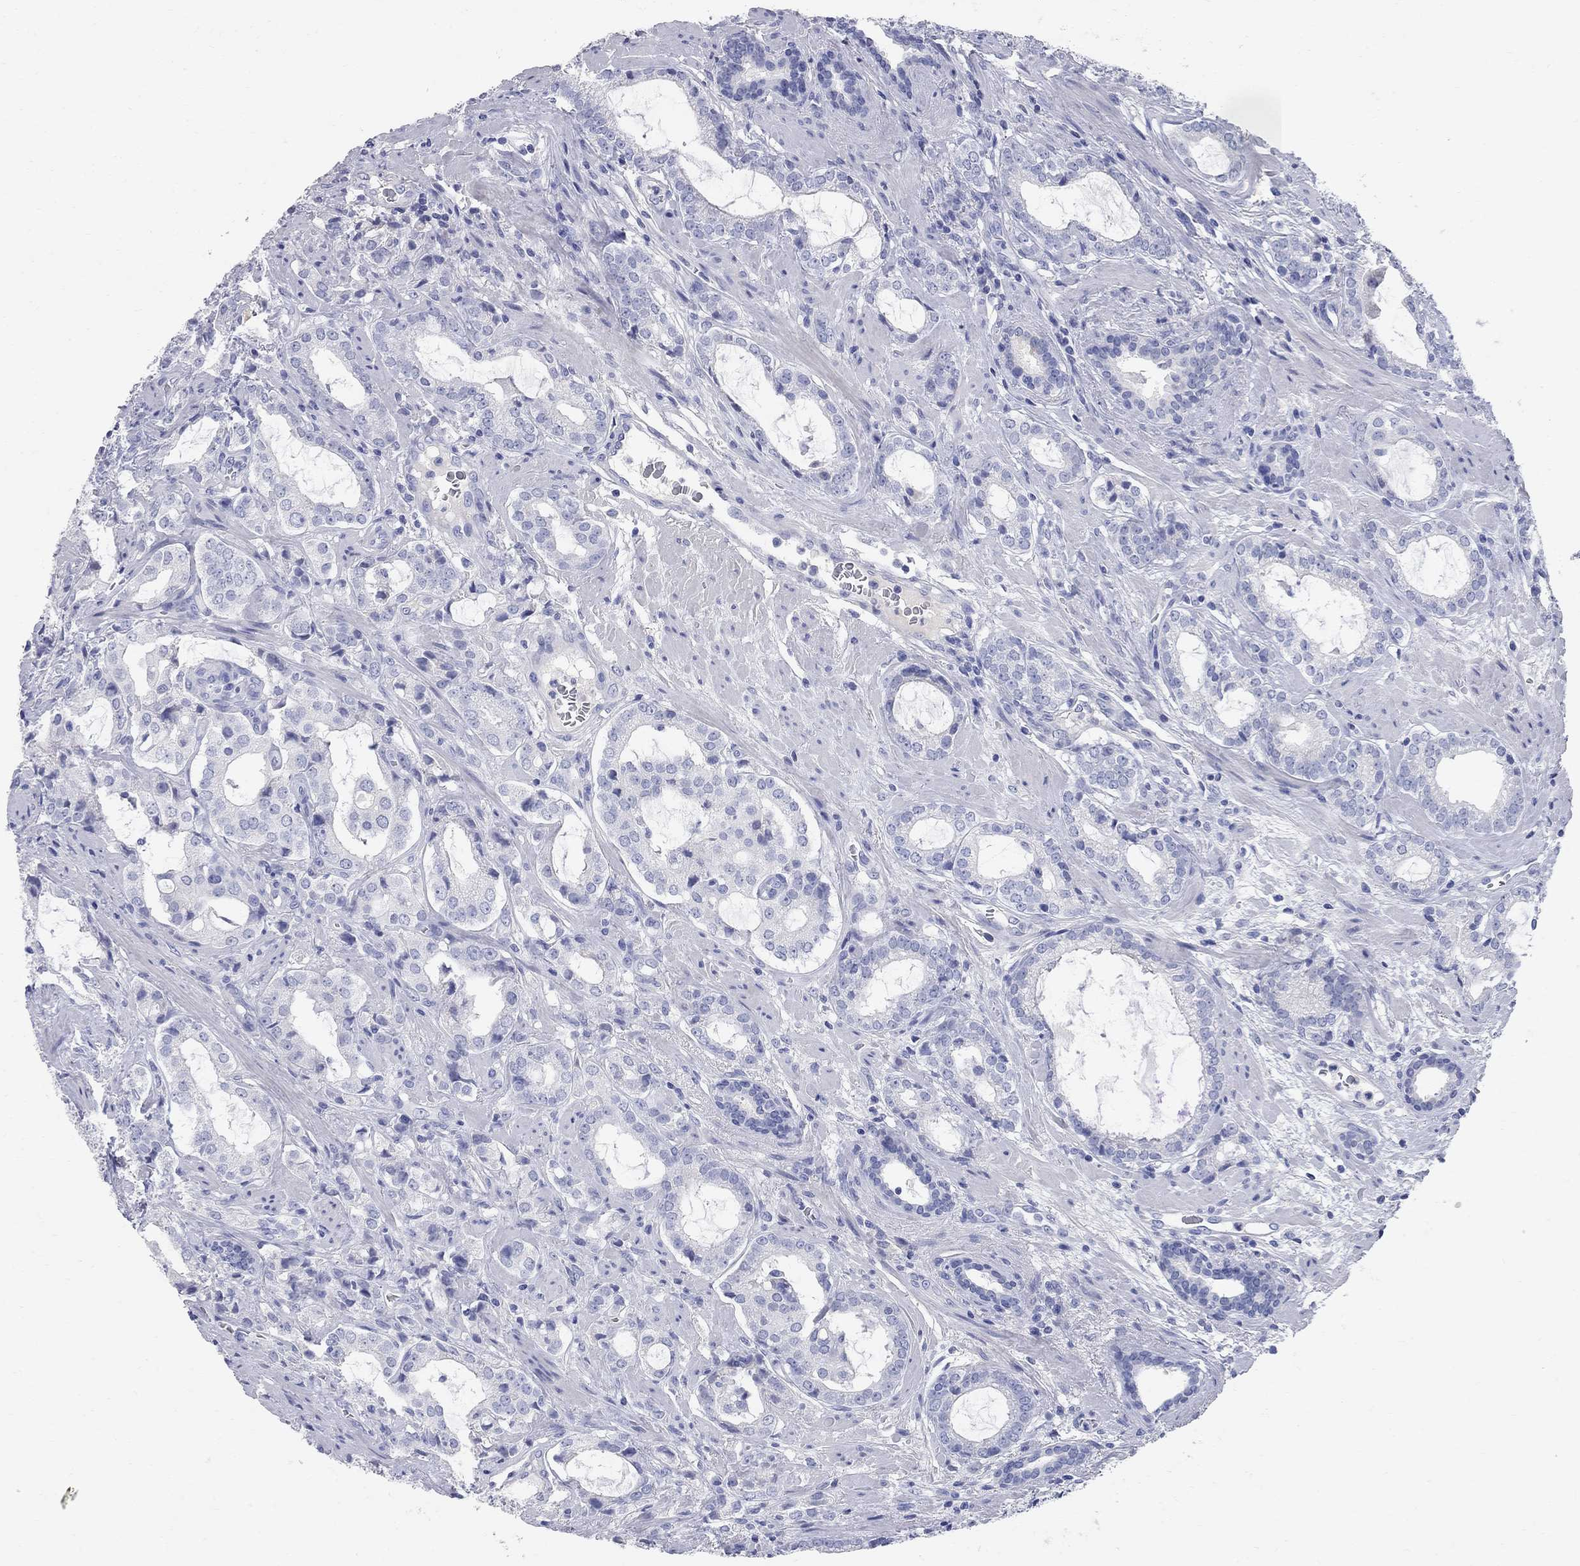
{"staining": {"intensity": "negative", "quantity": "none", "location": "none"}, "tissue": "prostate cancer", "cell_type": "Tumor cells", "image_type": "cancer", "snomed": [{"axis": "morphology", "description": "Adenocarcinoma, NOS"}, {"axis": "topography", "description": "Prostate"}], "caption": "Histopathology image shows no protein positivity in tumor cells of prostate cancer tissue. The staining is performed using DAB brown chromogen with nuclei counter-stained in using hematoxylin.", "gene": "AOX1", "patient": {"sex": "male", "age": 66}}